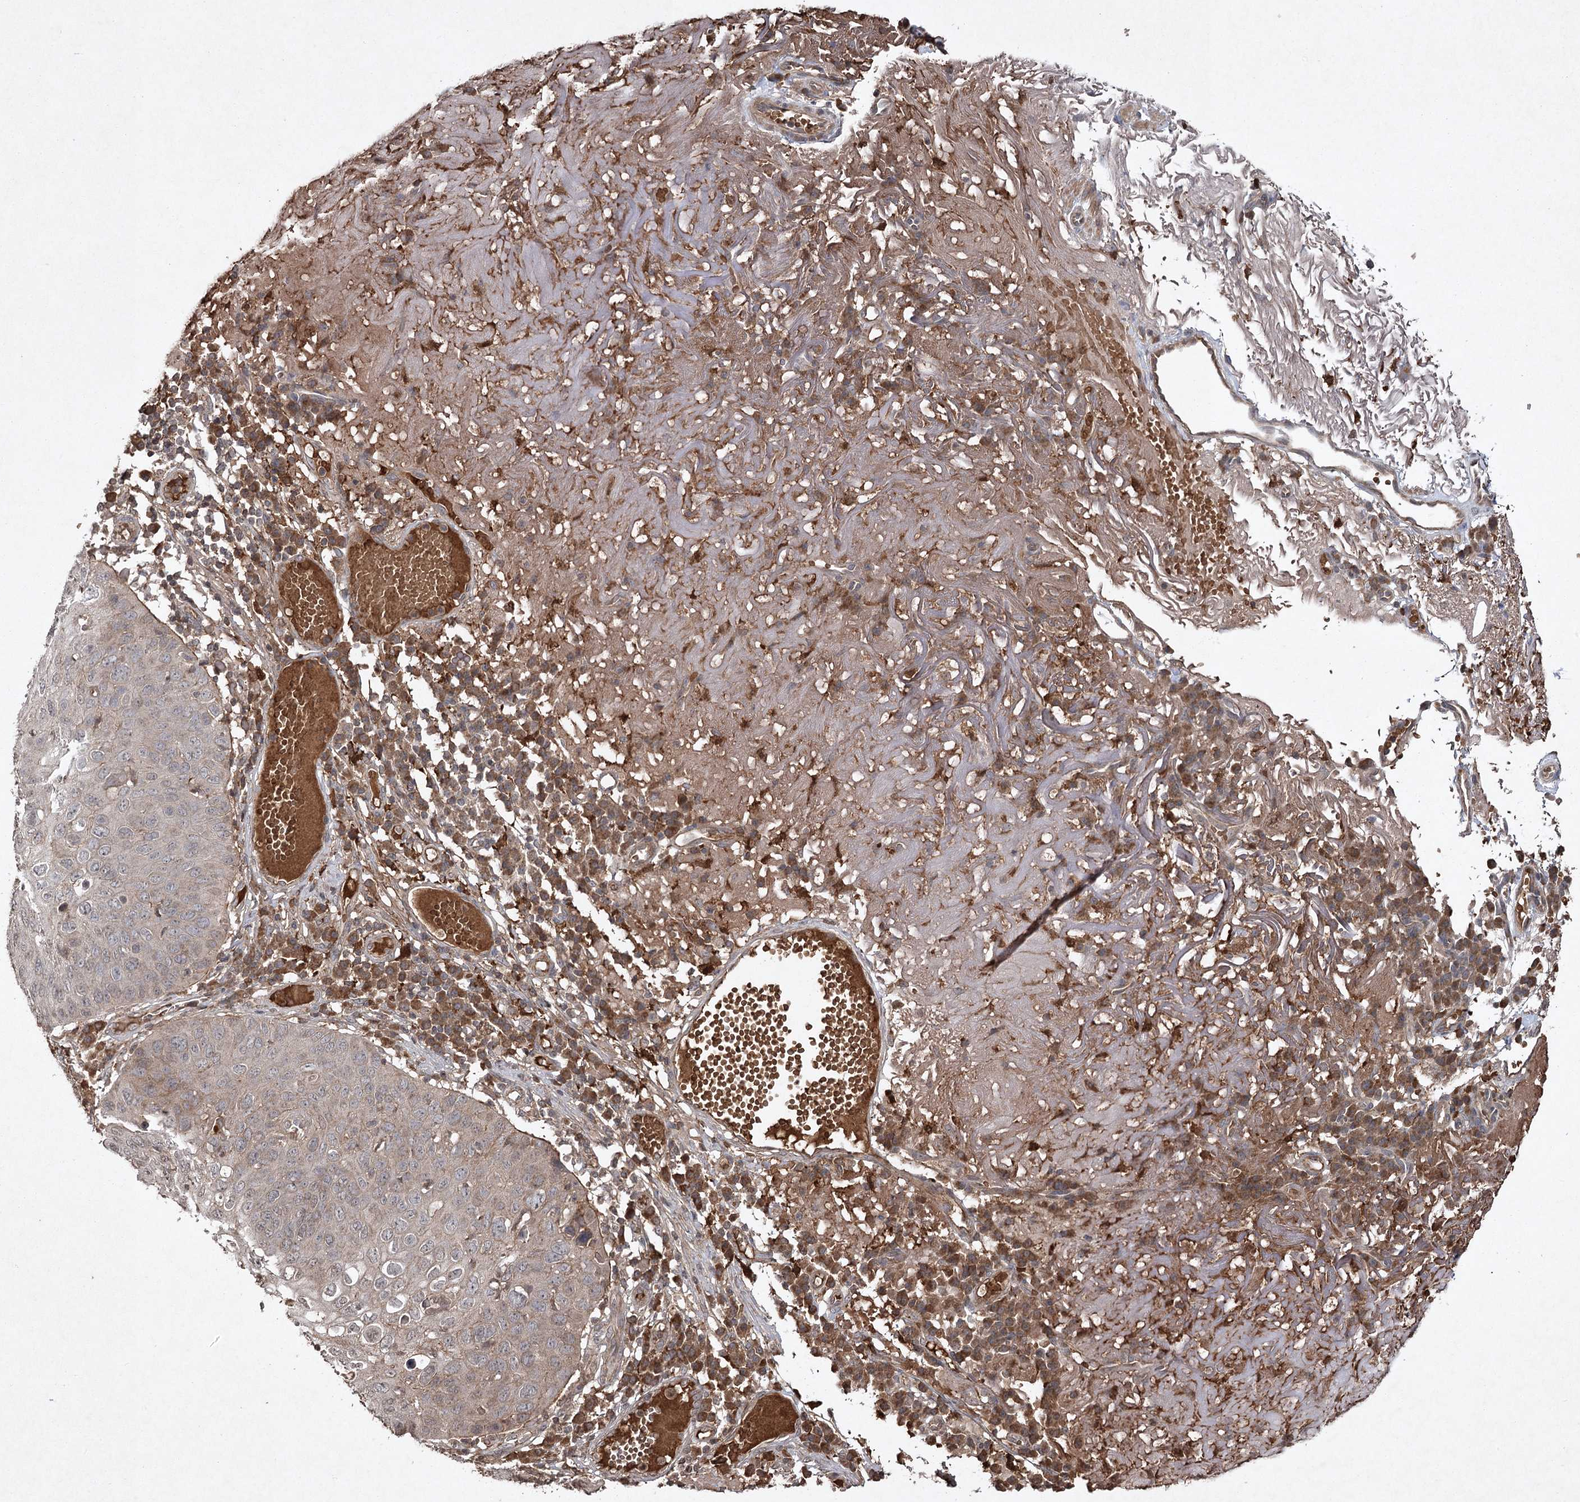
{"staining": {"intensity": "negative", "quantity": "none", "location": "none"}, "tissue": "skin cancer", "cell_type": "Tumor cells", "image_type": "cancer", "snomed": [{"axis": "morphology", "description": "Squamous cell carcinoma, NOS"}, {"axis": "topography", "description": "Skin"}], "caption": "IHC micrograph of neoplastic tissue: human skin cancer (squamous cell carcinoma) stained with DAB shows no significant protein staining in tumor cells. (DAB (3,3'-diaminobenzidine) IHC visualized using brightfield microscopy, high magnification).", "gene": "CYP2B6", "patient": {"sex": "female", "age": 90}}